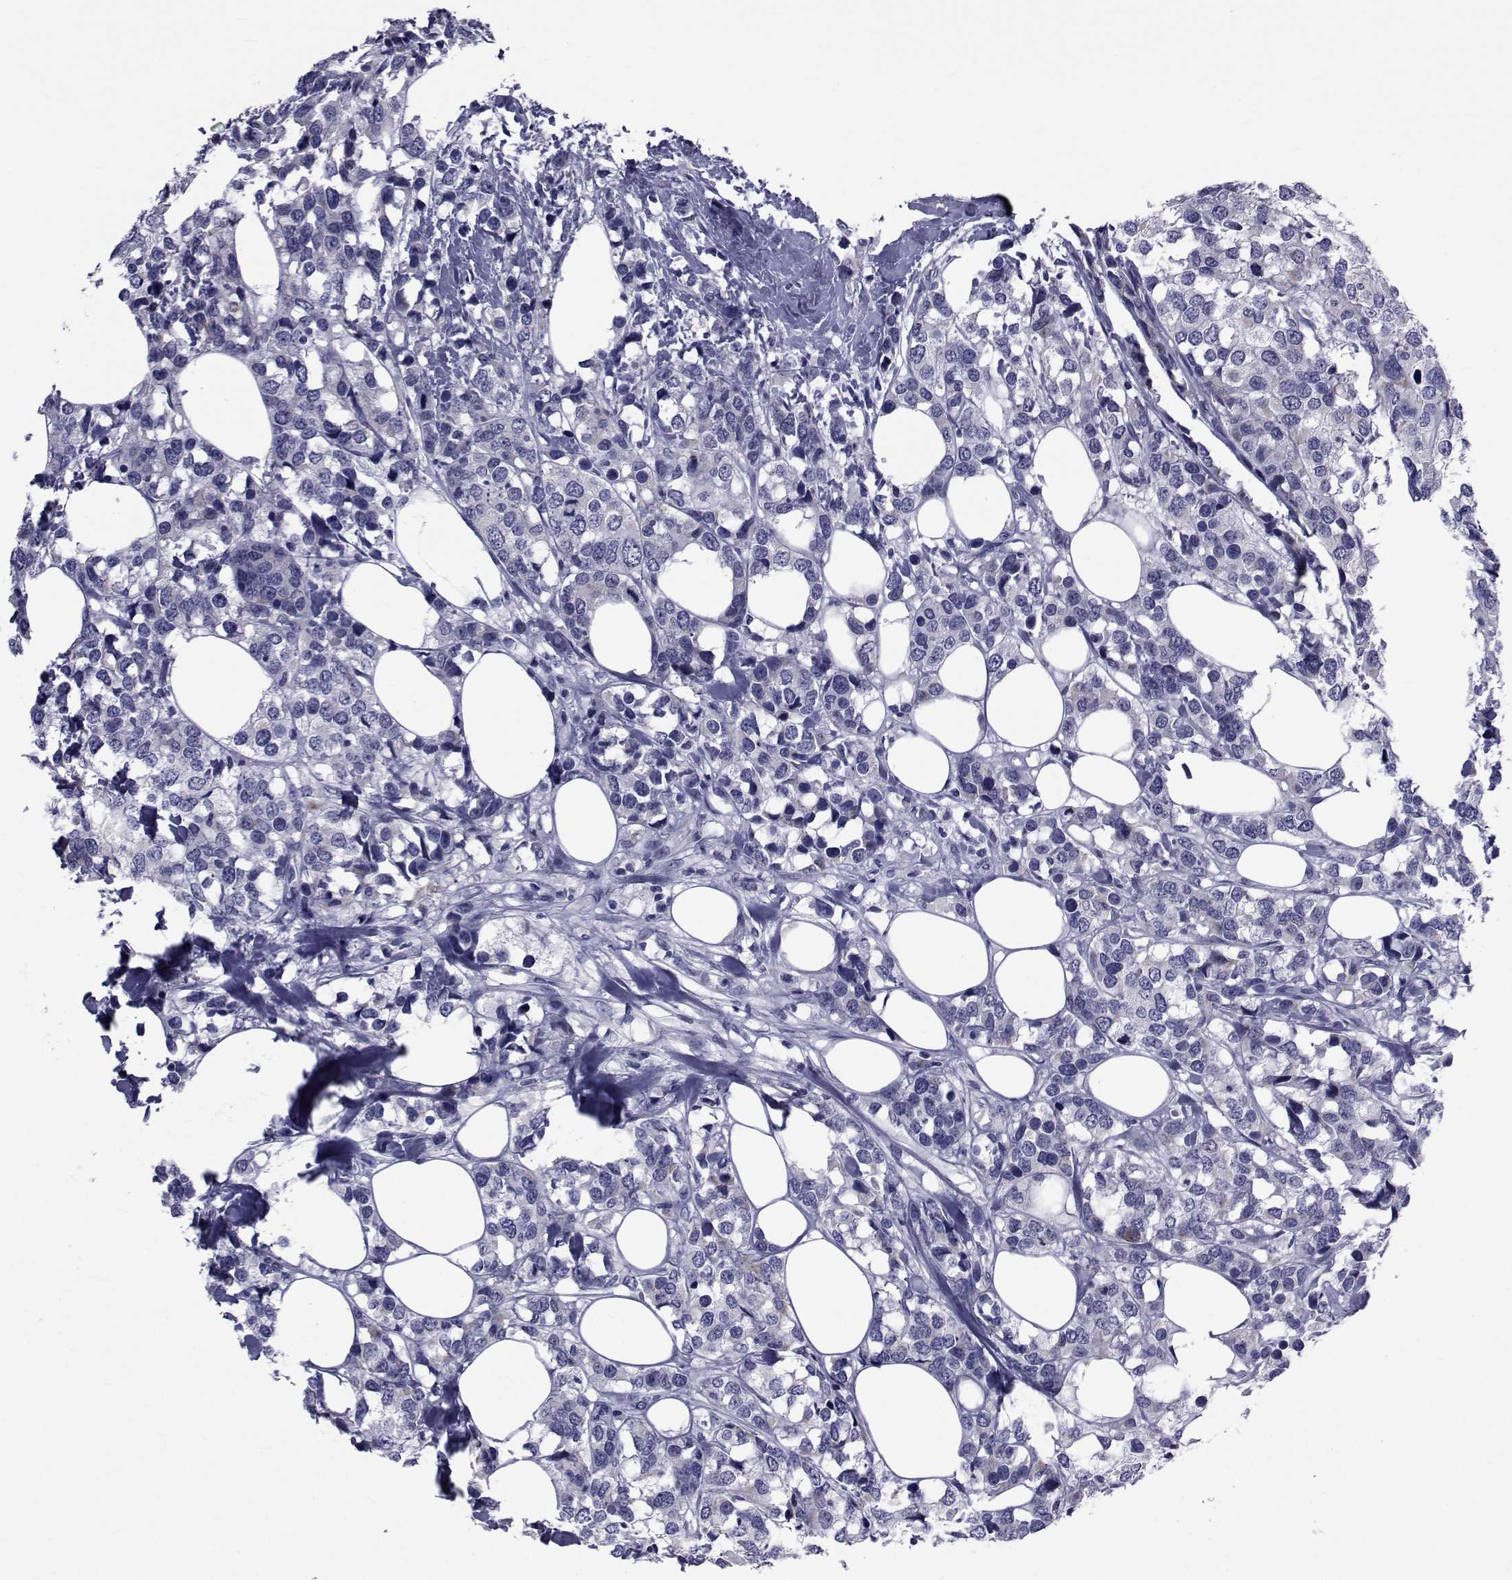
{"staining": {"intensity": "negative", "quantity": "none", "location": "none"}, "tissue": "breast cancer", "cell_type": "Tumor cells", "image_type": "cancer", "snomed": [{"axis": "morphology", "description": "Lobular carcinoma"}, {"axis": "topography", "description": "Breast"}], "caption": "A high-resolution photomicrograph shows immunohistochemistry (IHC) staining of lobular carcinoma (breast), which shows no significant expression in tumor cells.", "gene": "GKAP1", "patient": {"sex": "female", "age": 59}}